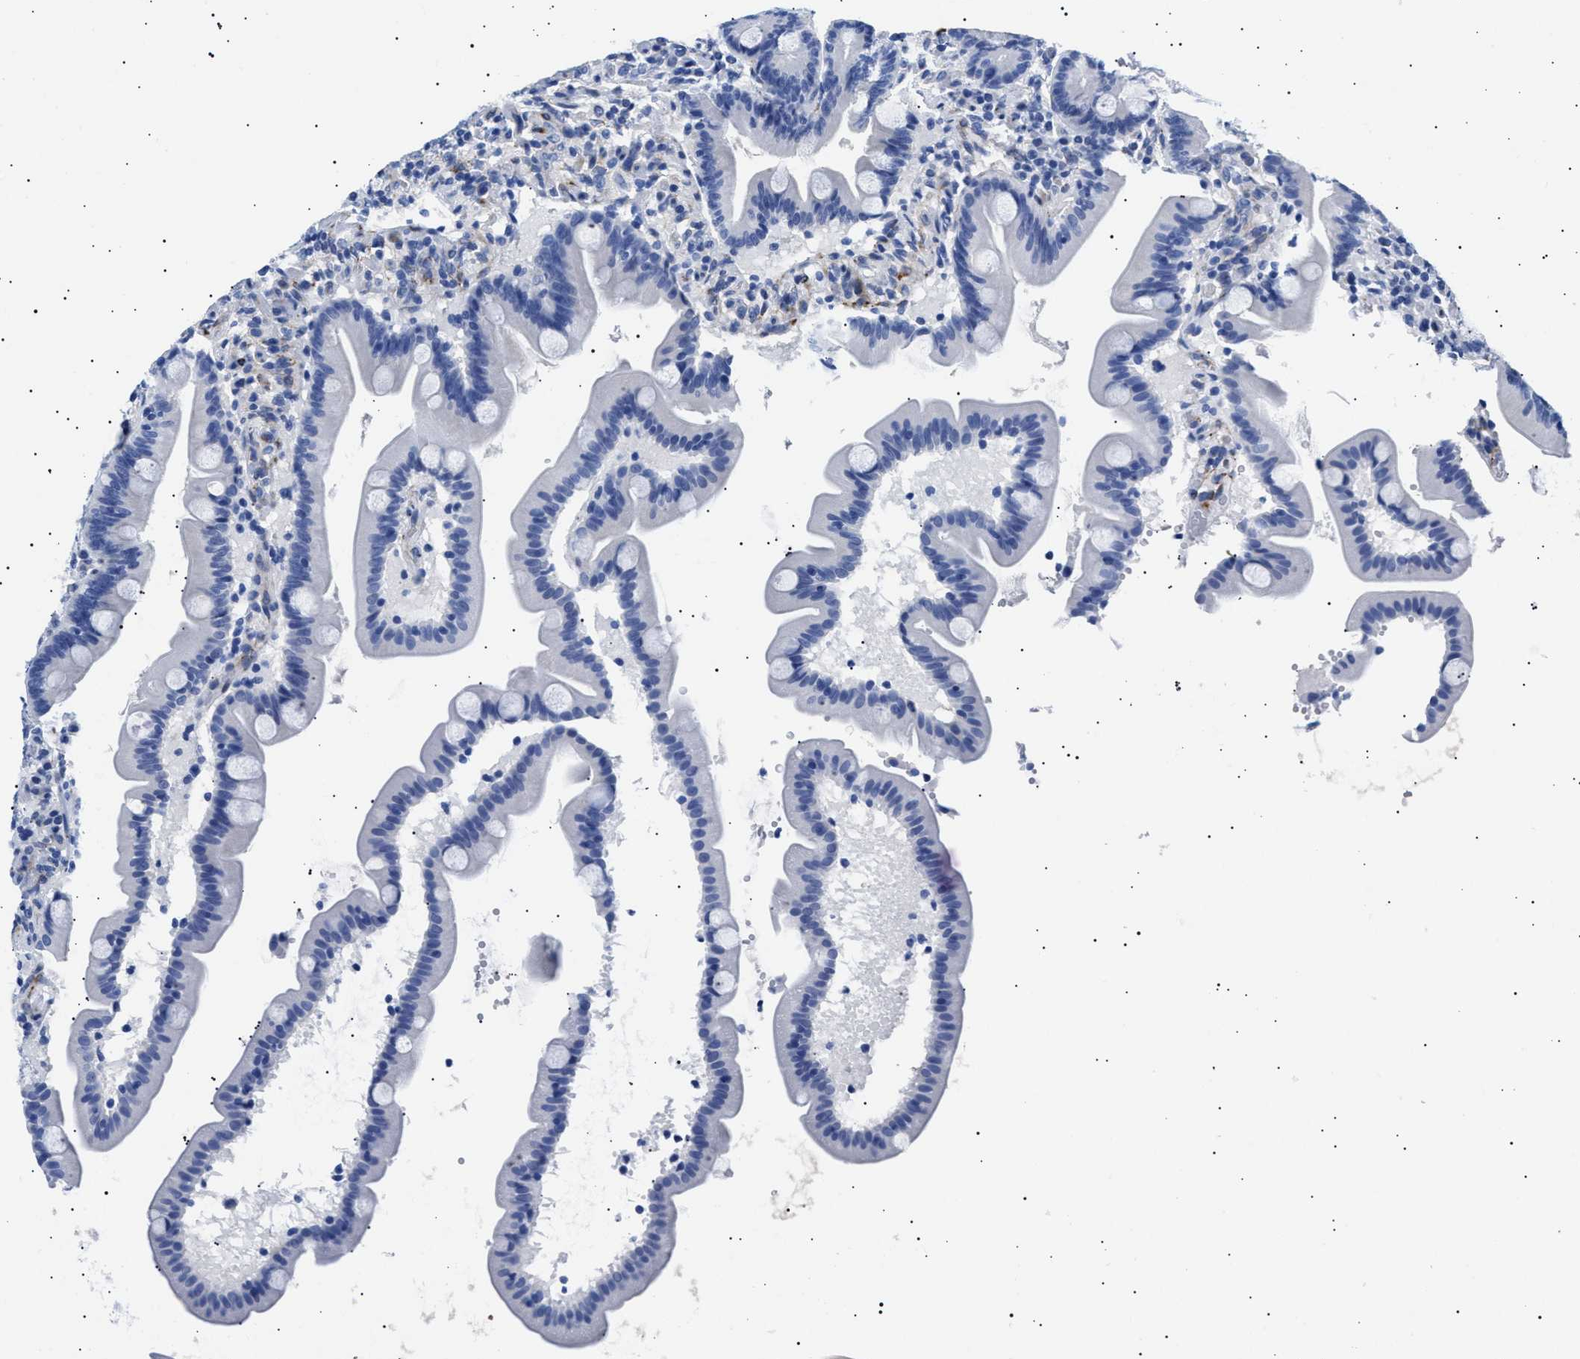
{"staining": {"intensity": "negative", "quantity": "none", "location": "none"}, "tissue": "duodenum", "cell_type": "Glandular cells", "image_type": "normal", "snomed": [{"axis": "morphology", "description": "Normal tissue, NOS"}, {"axis": "topography", "description": "Duodenum"}], "caption": "Immunohistochemical staining of normal duodenum displays no significant expression in glandular cells.", "gene": "HEMGN", "patient": {"sex": "male", "age": 54}}